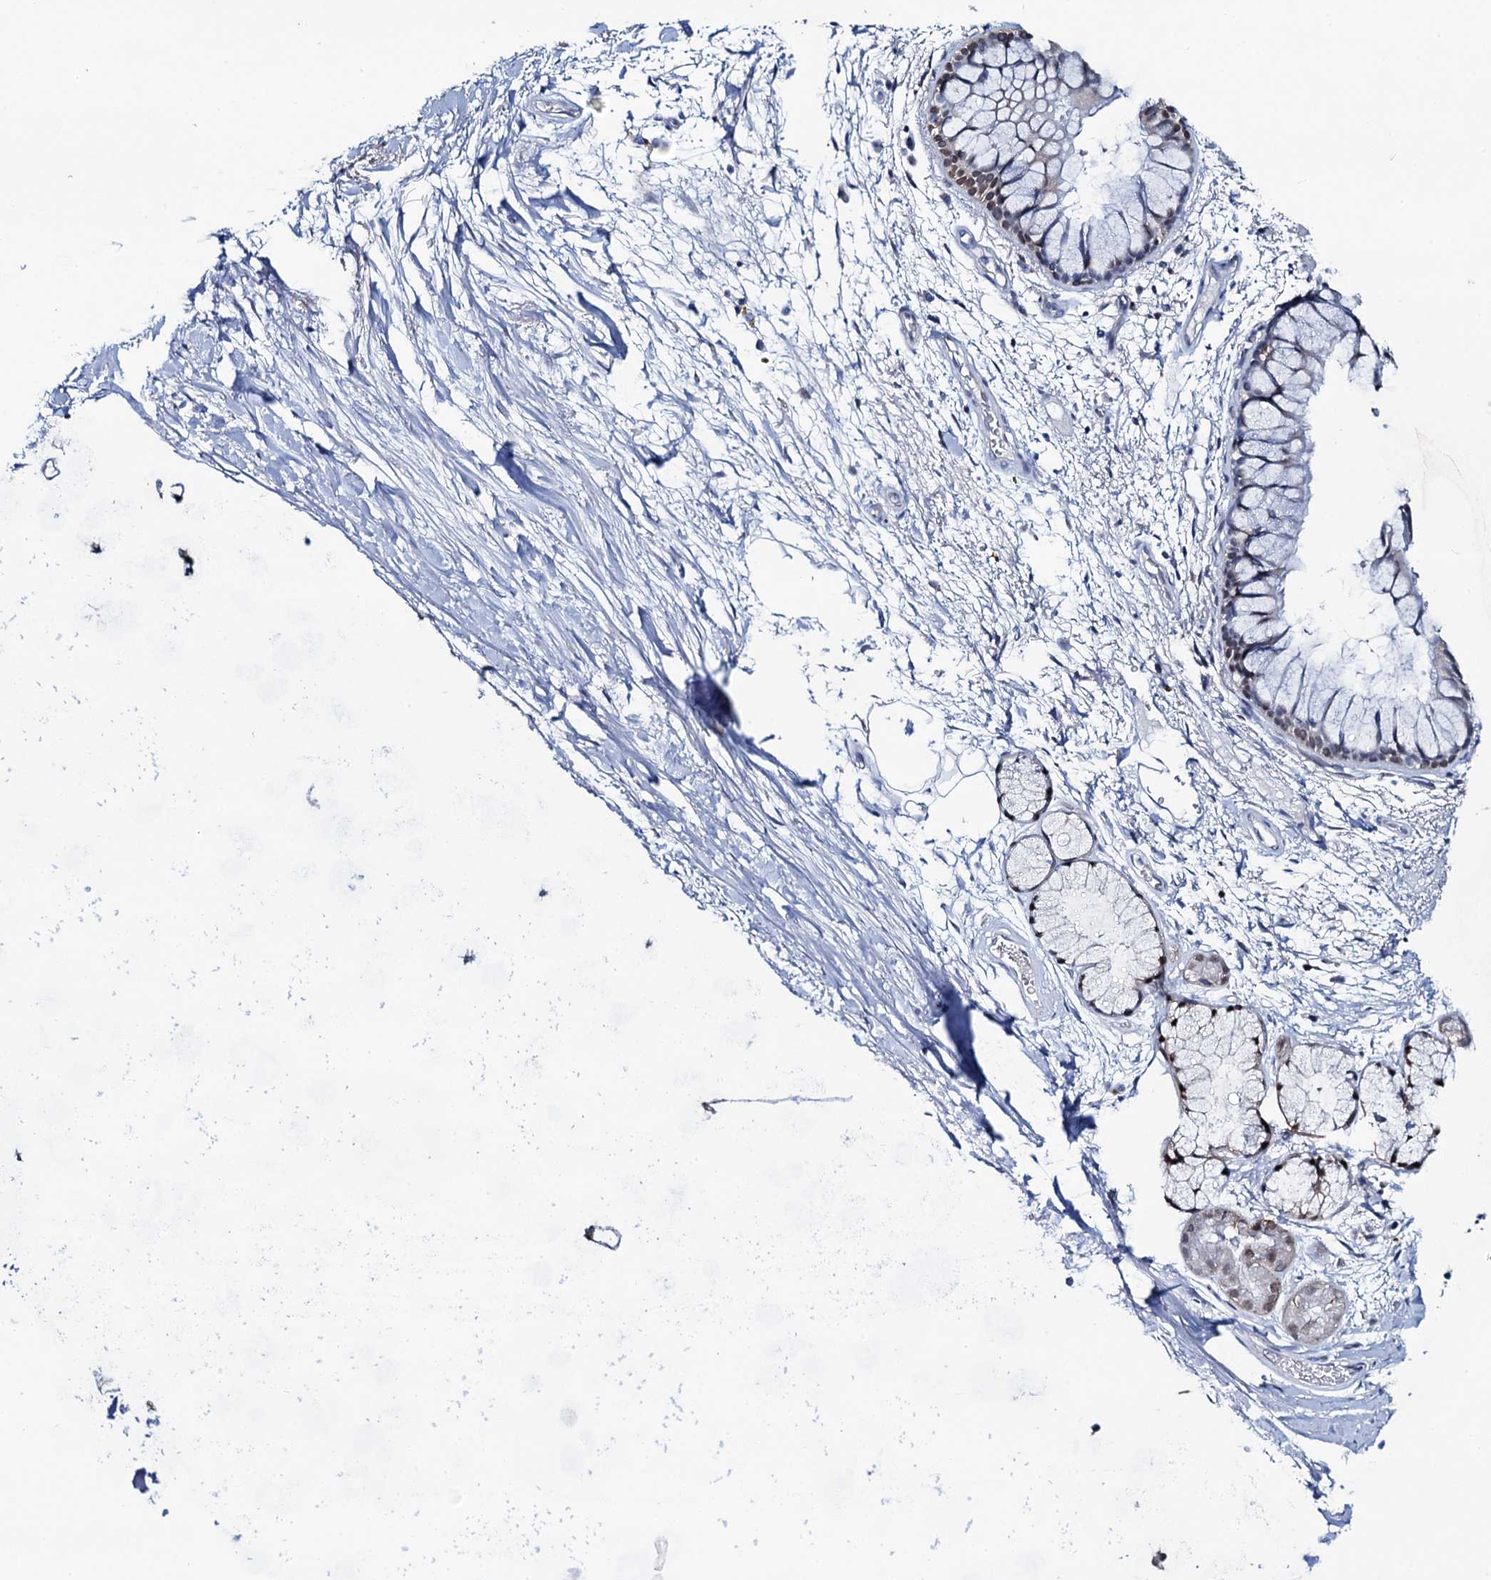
{"staining": {"intensity": "moderate", "quantity": "25%-75%", "location": "nuclear"}, "tissue": "bronchus", "cell_type": "Respiratory epithelial cells", "image_type": "normal", "snomed": [{"axis": "morphology", "description": "Normal tissue, NOS"}, {"axis": "topography", "description": "Bronchus"}], "caption": "The immunohistochemical stain shows moderate nuclear expression in respiratory epithelial cells of benign bronchus.", "gene": "TOX3", "patient": {"sex": "male", "age": 65}}